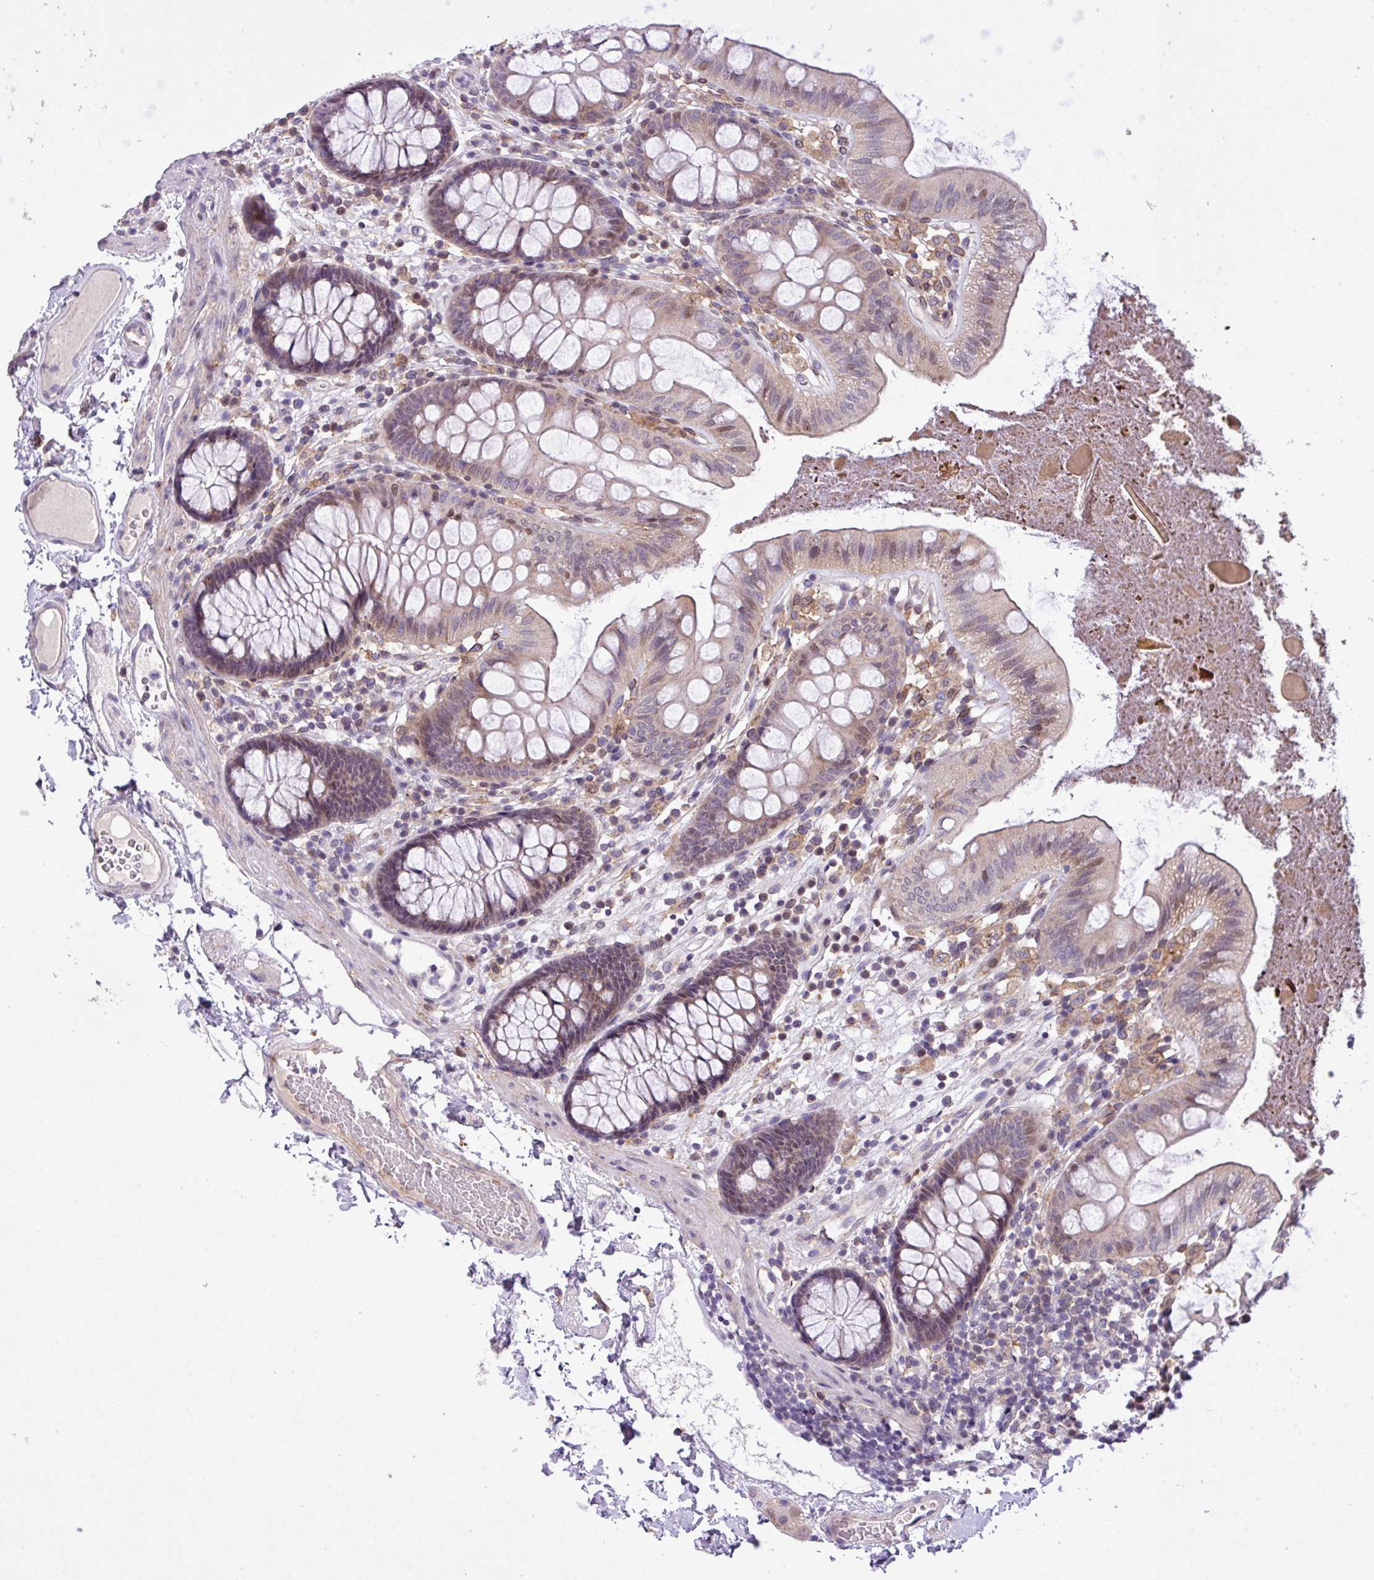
{"staining": {"intensity": "weak", "quantity": "25%-75%", "location": "cytoplasmic/membranous"}, "tissue": "colon", "cell_type": "Endothelial cells", "image_type": "normal", "snomed": [{"axis": "morphology", "description": "Normal tissue, NOS"}, {"axis": "topography", "description": "Colon"}], "caption": "Immunohistochemical staining of normal human colon reveals weak cytoplasmic/membranous protein positivity in approximately 25%-75% of endothelial cells. Immunohistochemistry (ihc) stains the protein in brown and the nuclei are stained blue.", "gene": "RPP25L", "patient": {"sex": "male", "age": 84}}